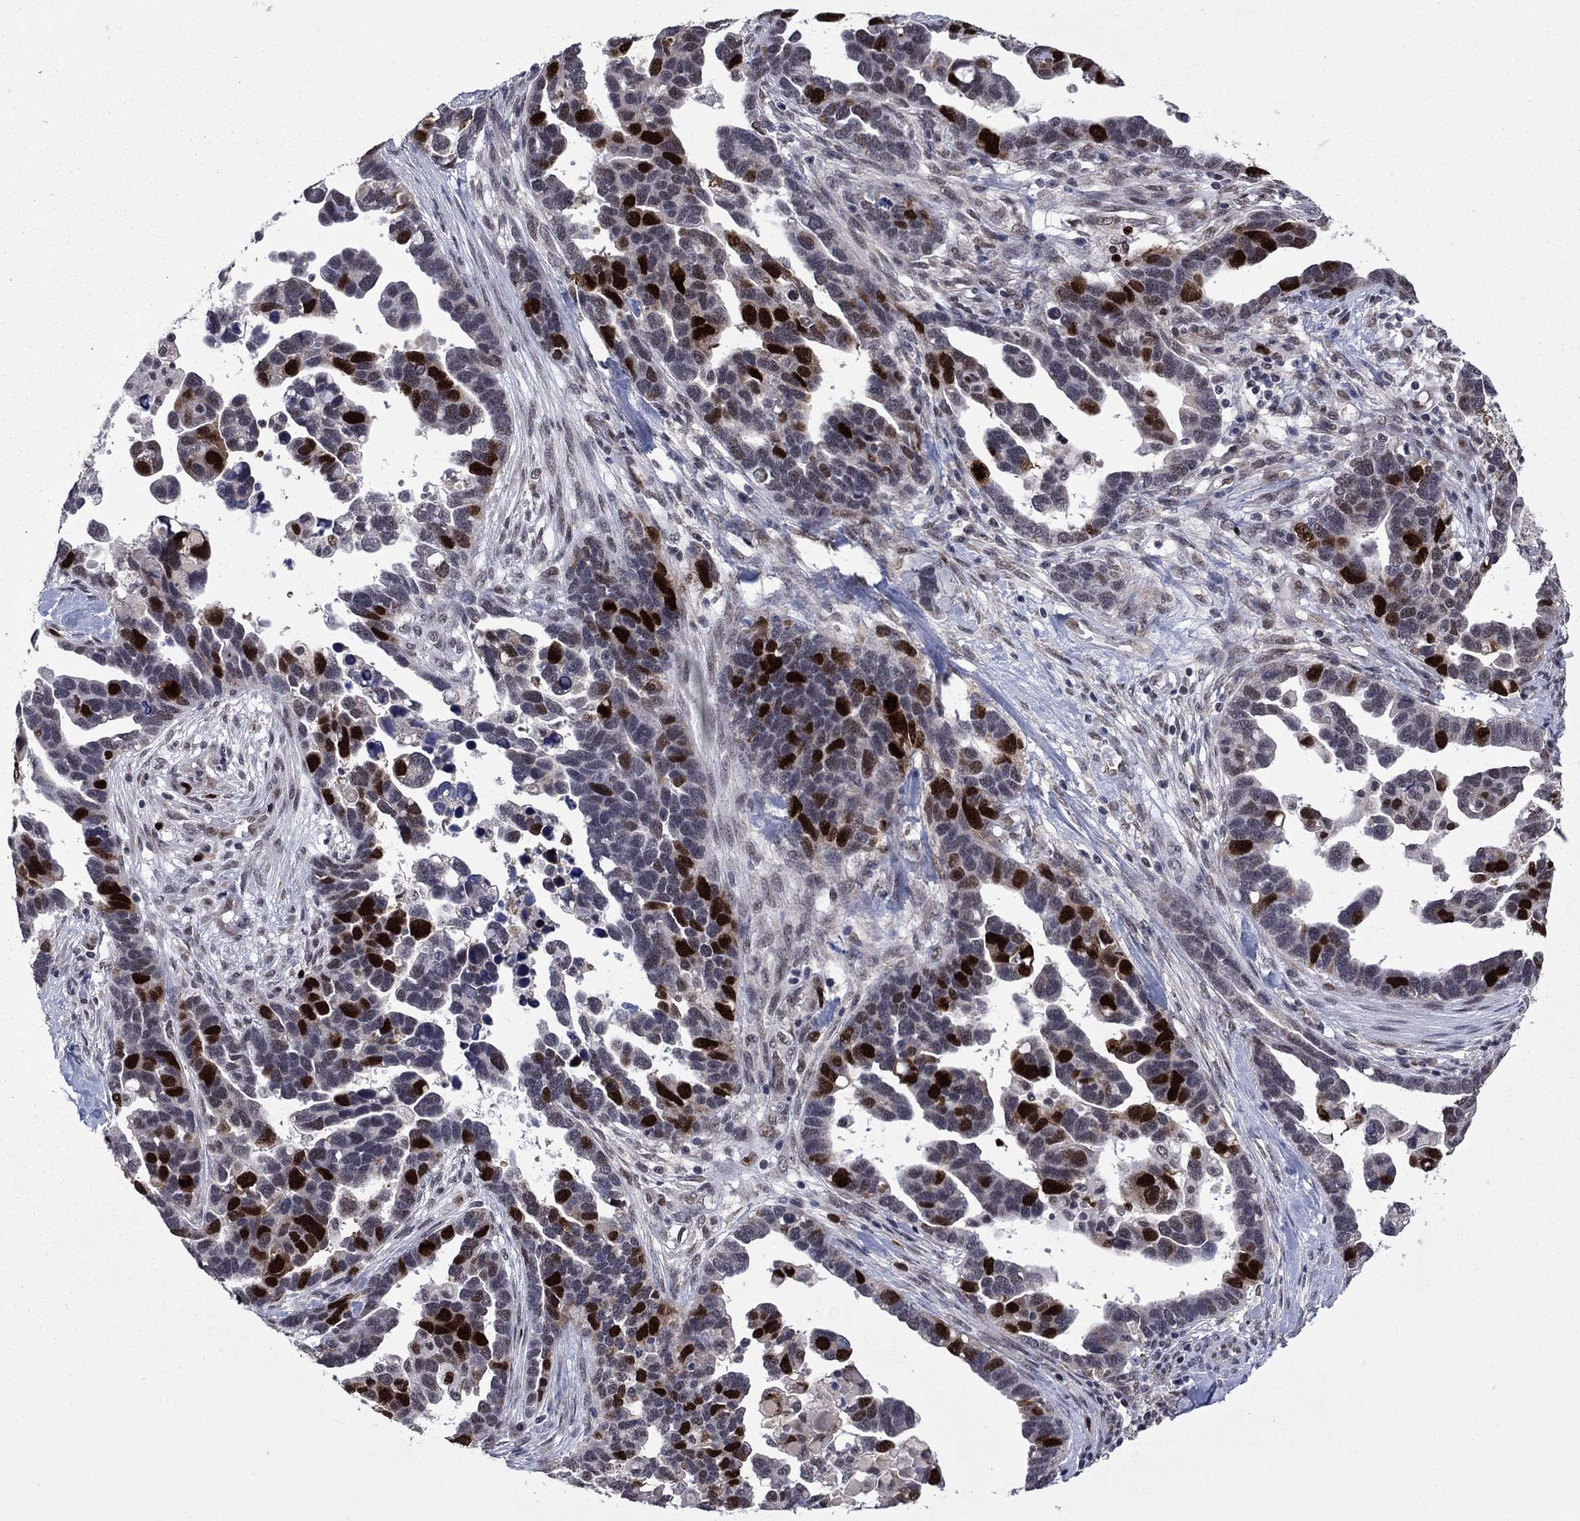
{"staining": {"intensity": "strong", "quantity": "25%-75%", "location": "nuclear"}, "tissue": "ovarian cancer", "cell_type": "Tumor cells", "image_type": "cancer", "snomed": [{"axis": "morphology", "description": "Cystadenocarcinoma, serous, NOS"}, {"axis": "topography", "description": "Ovary"}], "caption": "This histopathology image shows immunohistochemistry staining of ovarian cancer (serous cystadenocarcinoma), with high strong nuclear positivity in about 25%-75% of tumor cells.", "gene": "CDCA5", "patient": {"sex": "female", "age": 54}}